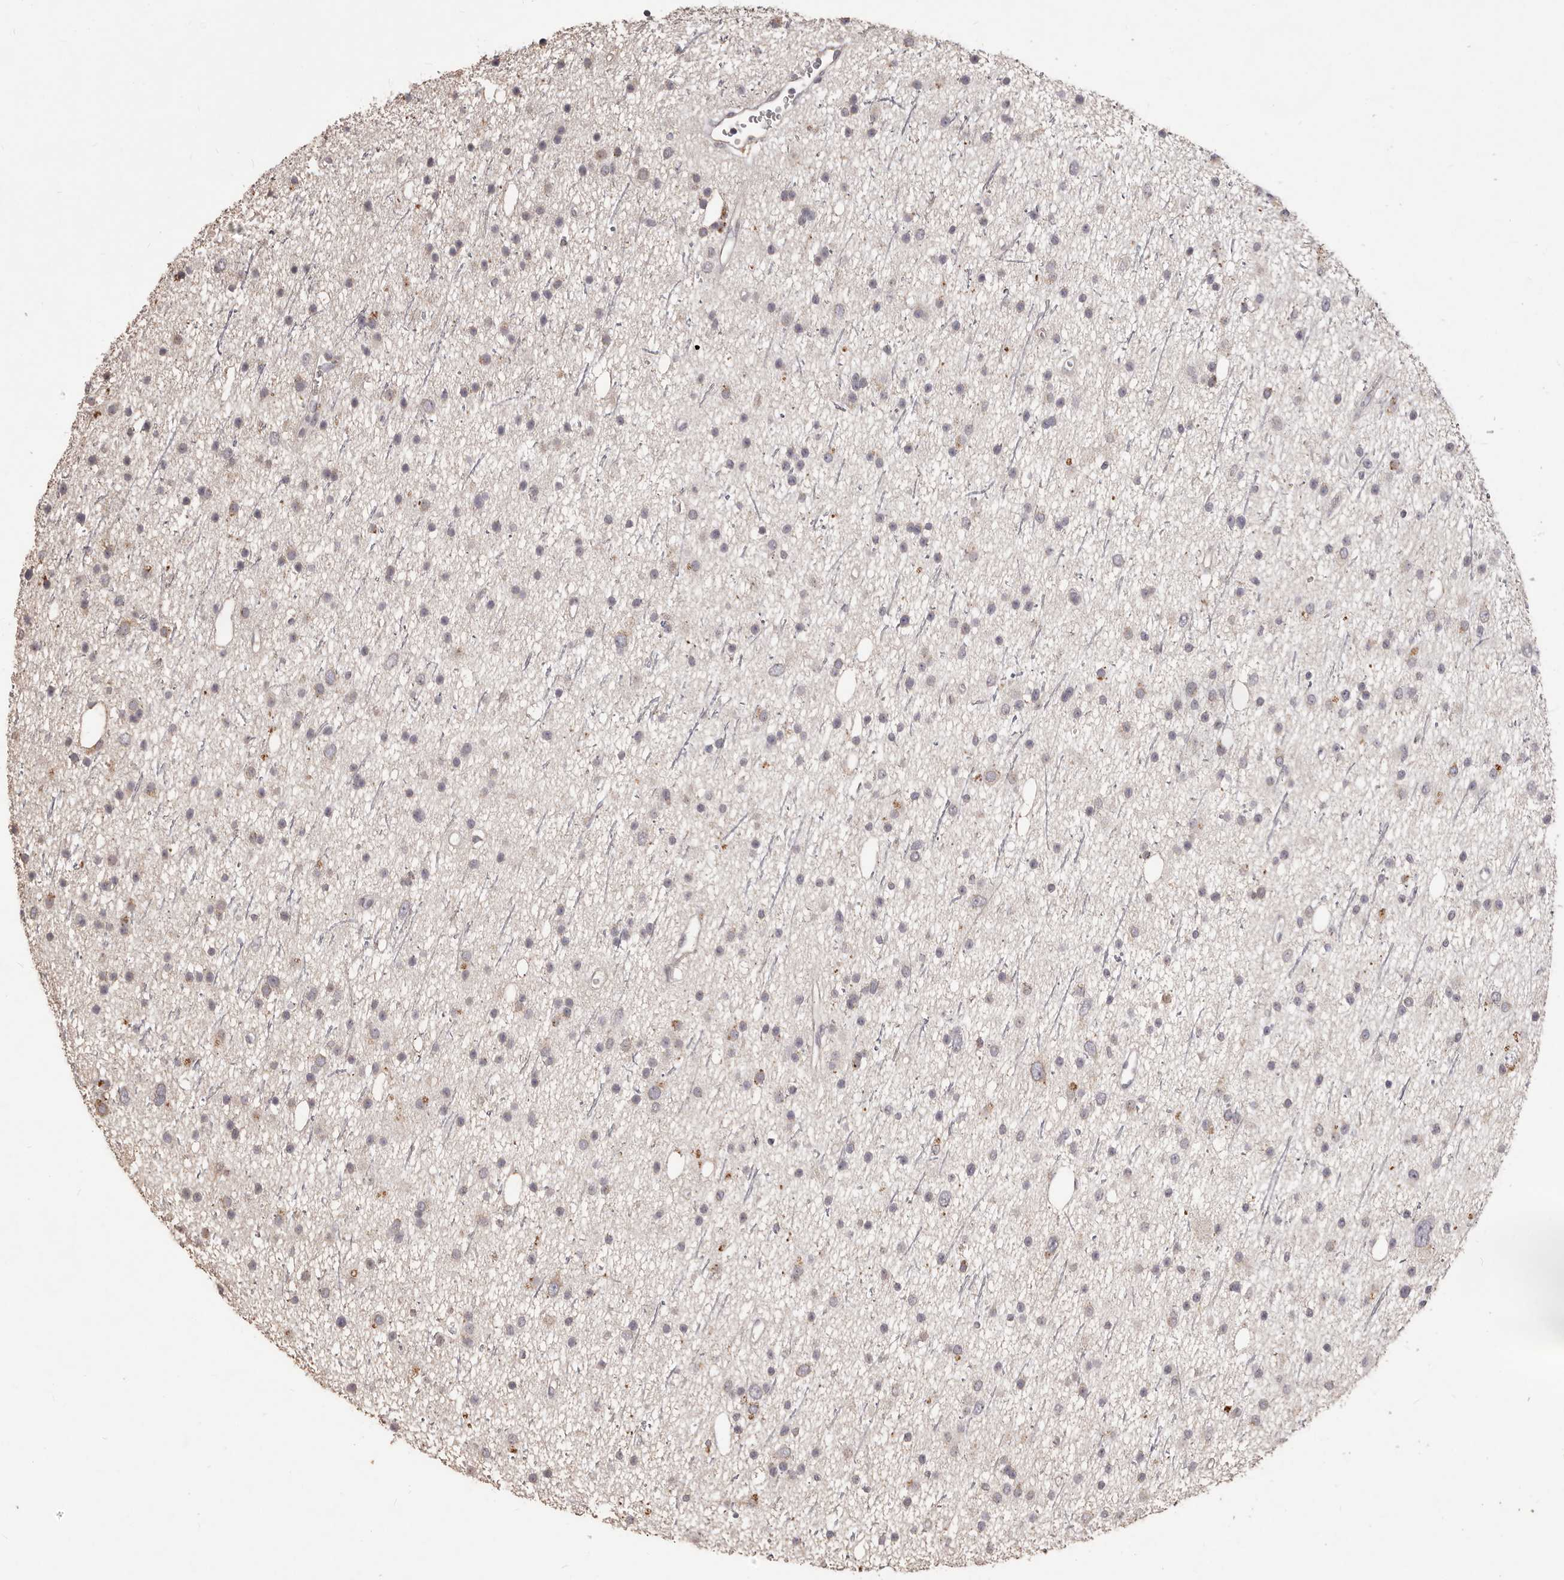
{"staining": {"intensity": "weak", "quantity": "25%-75%", "location": "cytoplasmic/membranous"}, "tissue": "glioma", "cell_type": "Tumor cells", "image_type": "cancer", "snomed": [{"axis": "morphology", "description": "Glioma, malignant, Low grade"}, {"axis": "topography", "description": "Cerebral cortex"}], "caption": "This is an image of IHC staining of glioma, which shows weak expression in the cytoplasmic/membranous of tumor cells.", "gene": "PRSS27", "patient": {"sex": "female", "age": 39}}